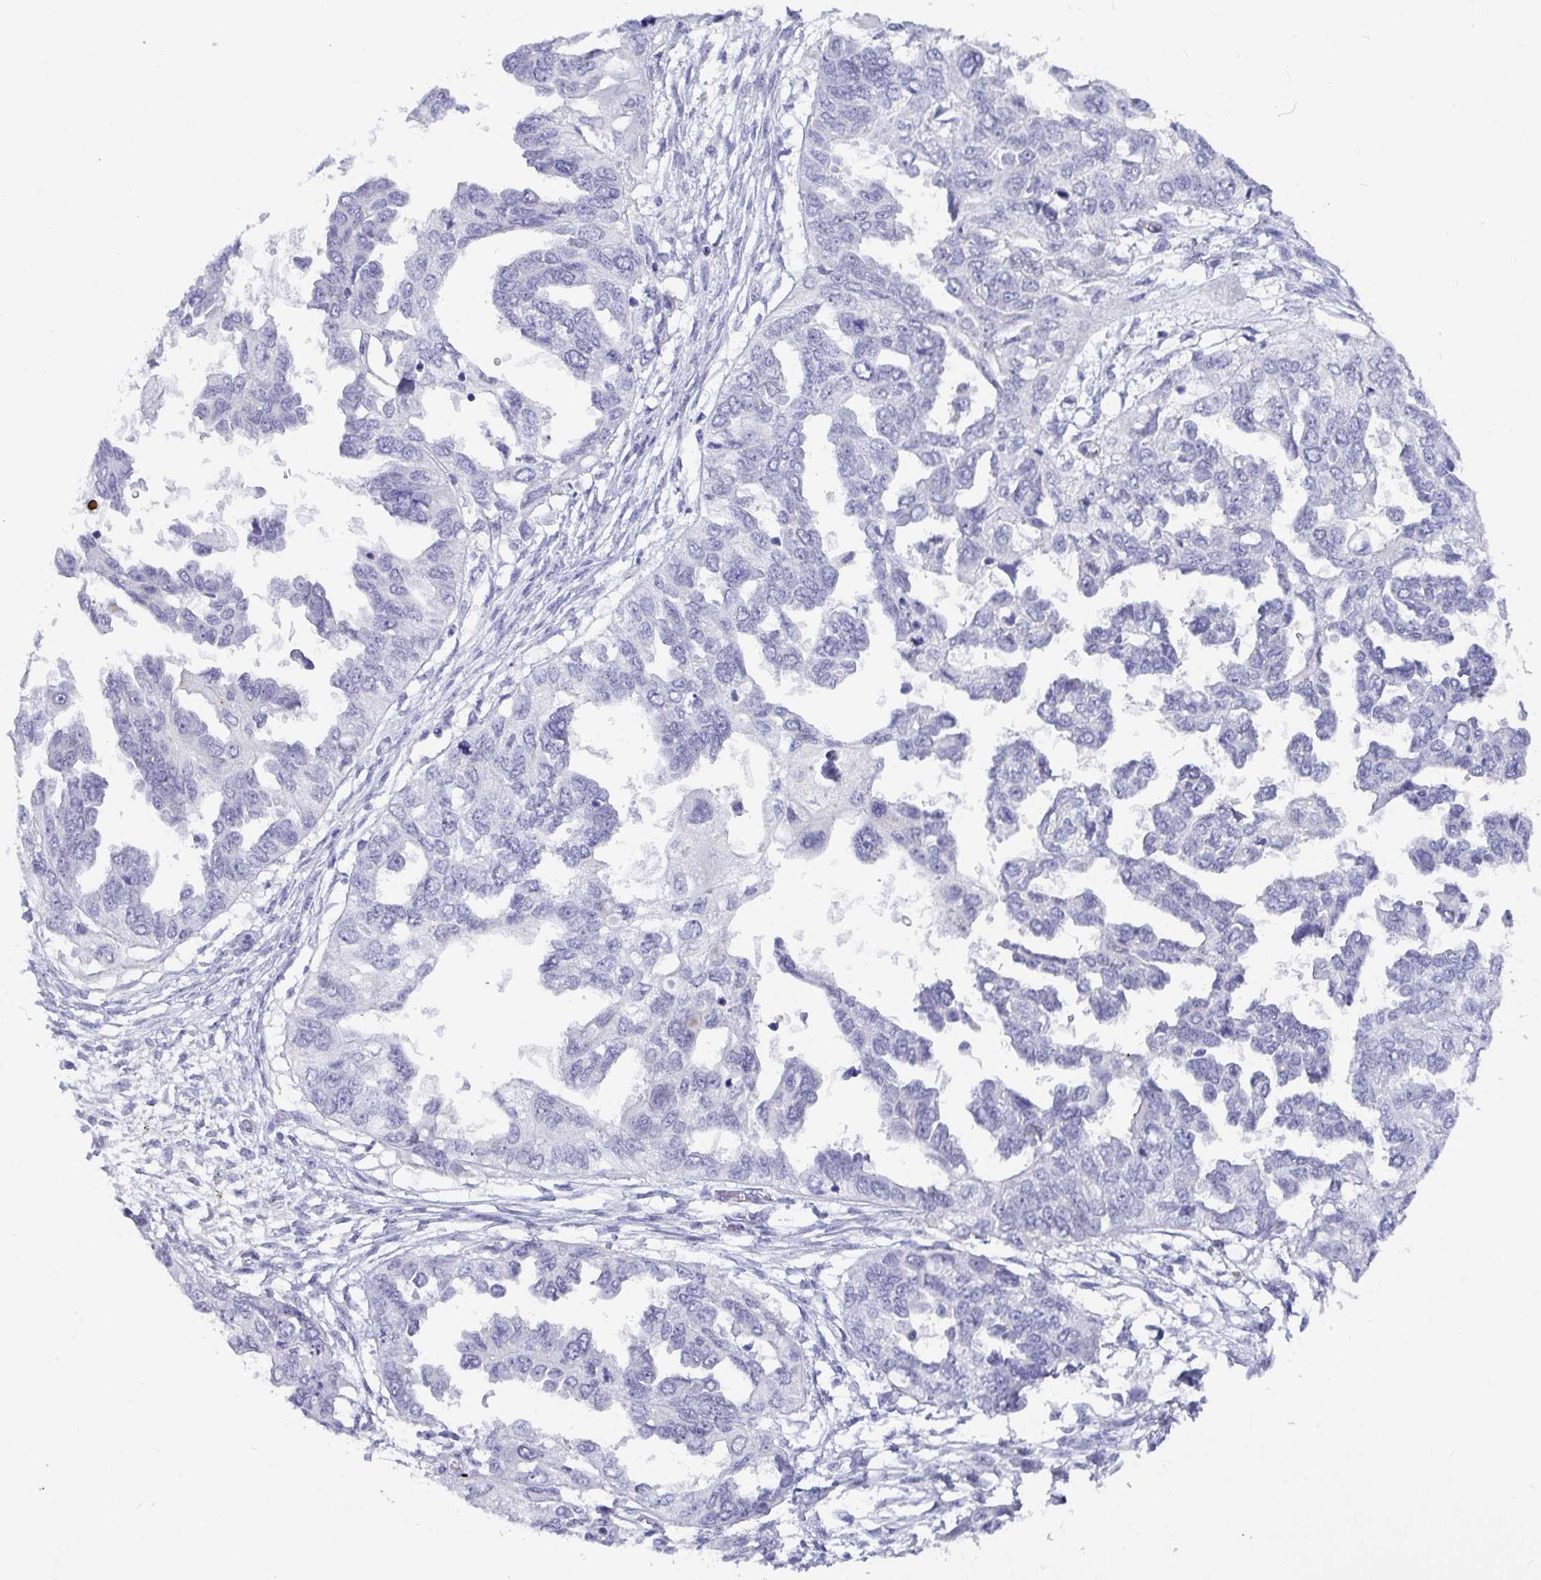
{"staining": {"intensity": "negative", "quantity": "none", "location": "none"}, "tissue": "ovarian cancer", "cell_type": "Tumor cells", "image_type": "cancer", "snomed": [{"axis": "morphology", "description": "Cystadenocarcinoma, serous, NOS"}, {"axis": "topography", "description": "Ovary"}], "caption": "Protein analysis of ovarian serous cystadenocarcinoma exhibits no significant expression in tumor cells. (DAB immunohistochemistry (IHC) with hematoxylin counter stain).", "gene": "NPY", "patient": {"sex": "female", "age": 53}}